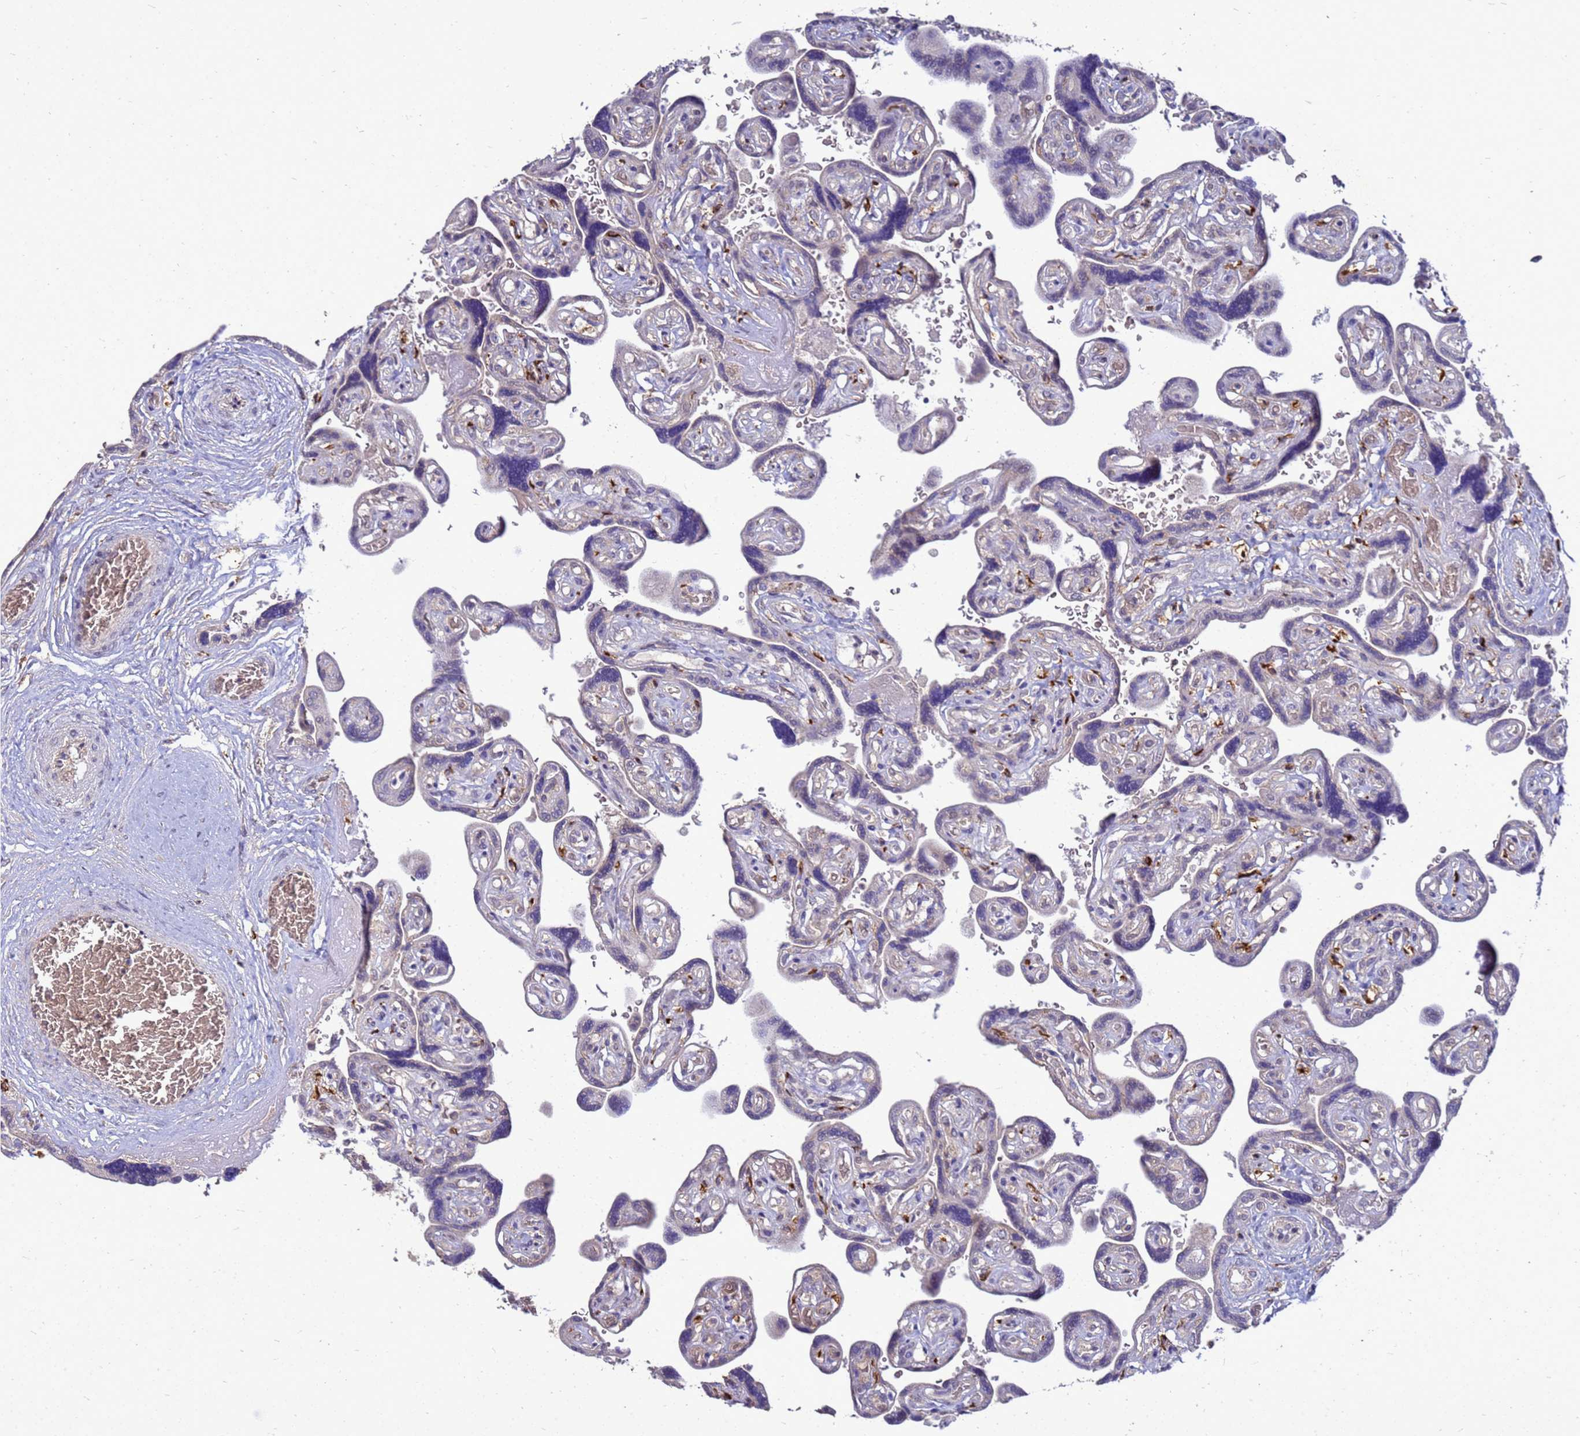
{"staining": {"intensity": "moderate", "quantity": "<25%", "location": "cytoplasmic/membranous"}, "tissue": "placenta", "cell_type": "Decidual cells", "image_type": "normal", "snomed": [{"axis": "morphology", "description": "Normal tissue, NOS"}, {"axis": "topography", "description": "Placenta"}], "caption": "An immunohistochemistry (IHC) histopathology image of normal tissue is shown. Protein staining in brown labels moderate cytoplasmic/membranous positivity in placenta within decidual cells.", "gene": "EIF4EBP3", "patient": {"sex": "female", "age": 32}}